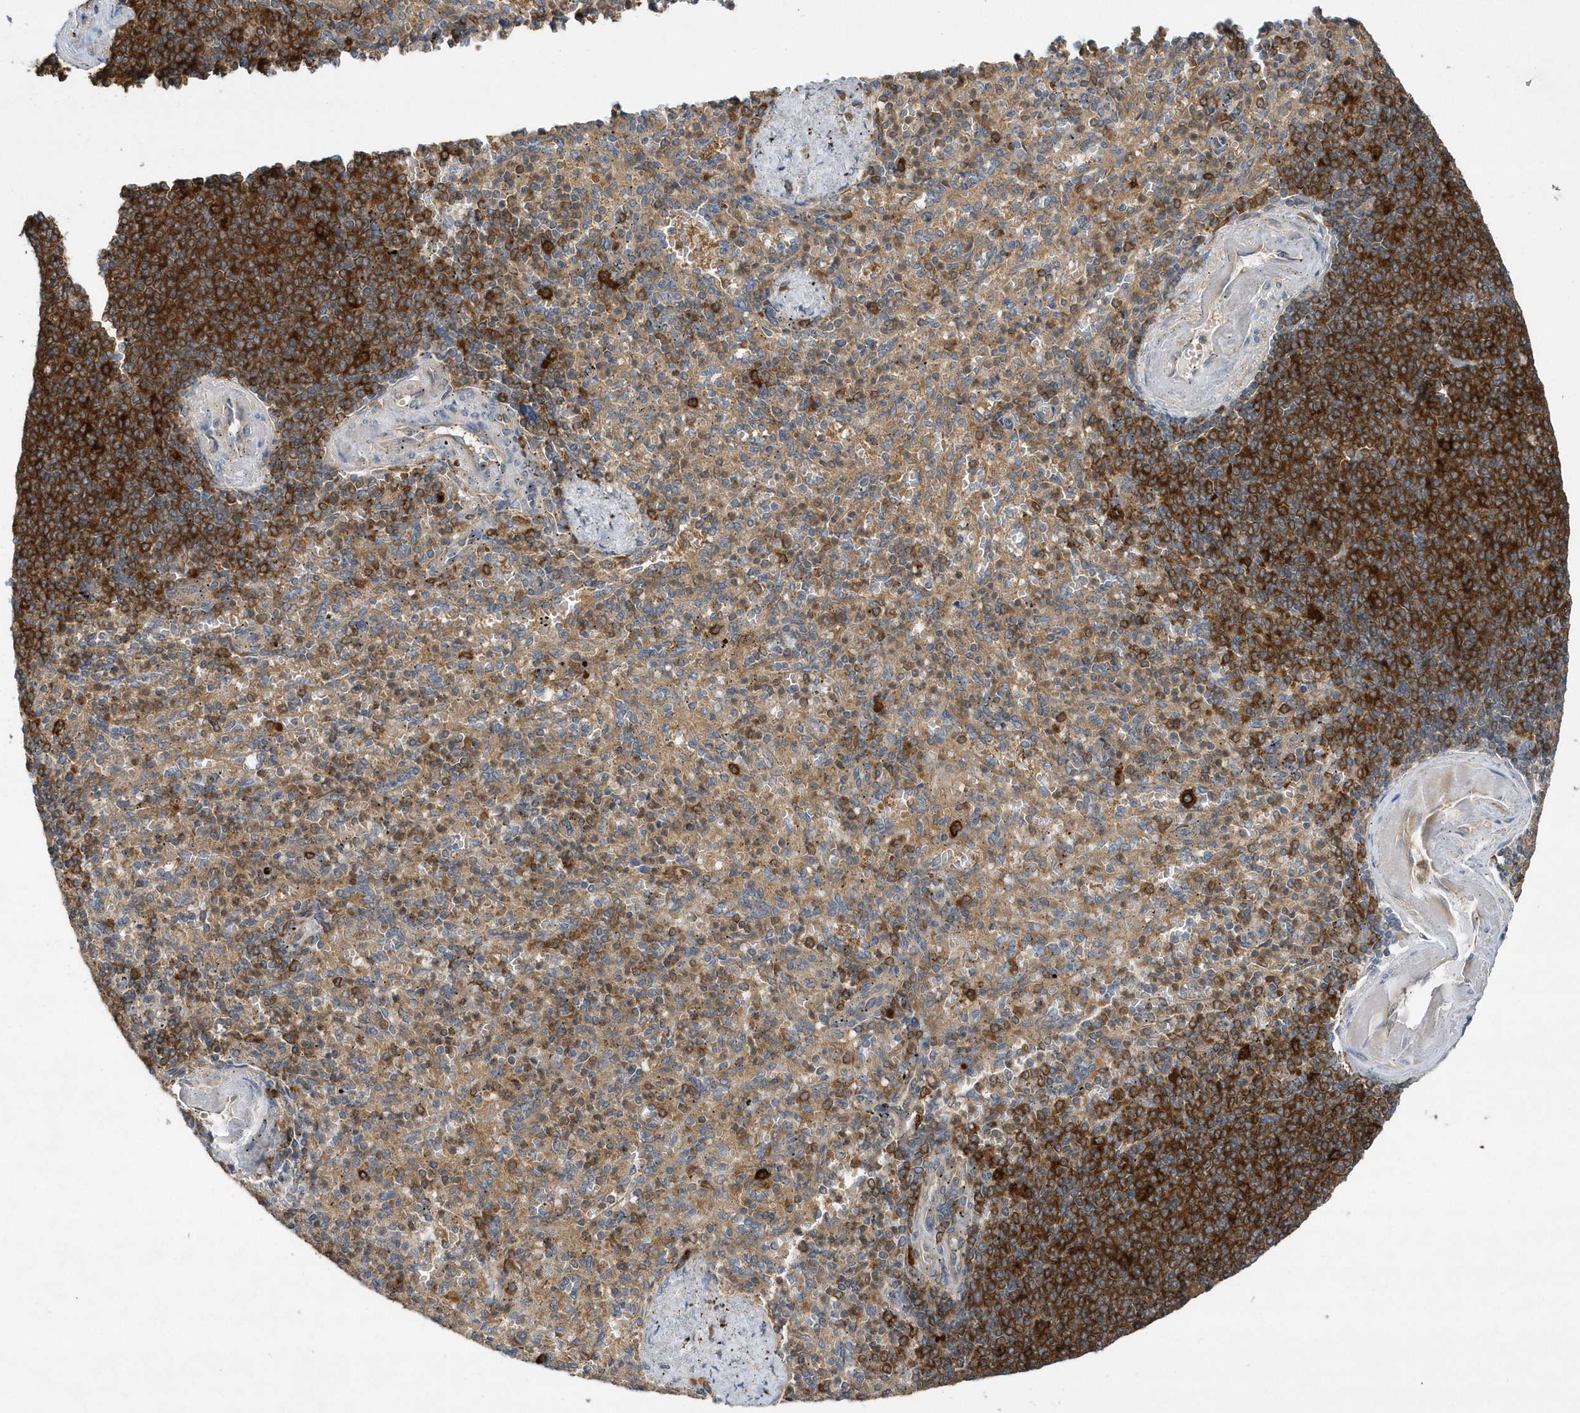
{"staining": {"intensity": "strong", "quantity": "<25%", "location": "cytoplasmic/membranous"}, "tissue": "spleen", "cell_type": "Cells in red pulp", "image_type": "normal", "snomed": [{"axis": "morphology", "description": "Normal tissue, NOS"}, {"axis": "topography", "description": "Spleen"}], "caption": "This photomicrograph shows immunohistochemistry (IHC) staining of normal spleen, with medium strong cytoplasmic/membranous staining in about <25% of cells in red pulp.", "gene": "PAICS", "patient": {"sex": "female", "age": 74}}